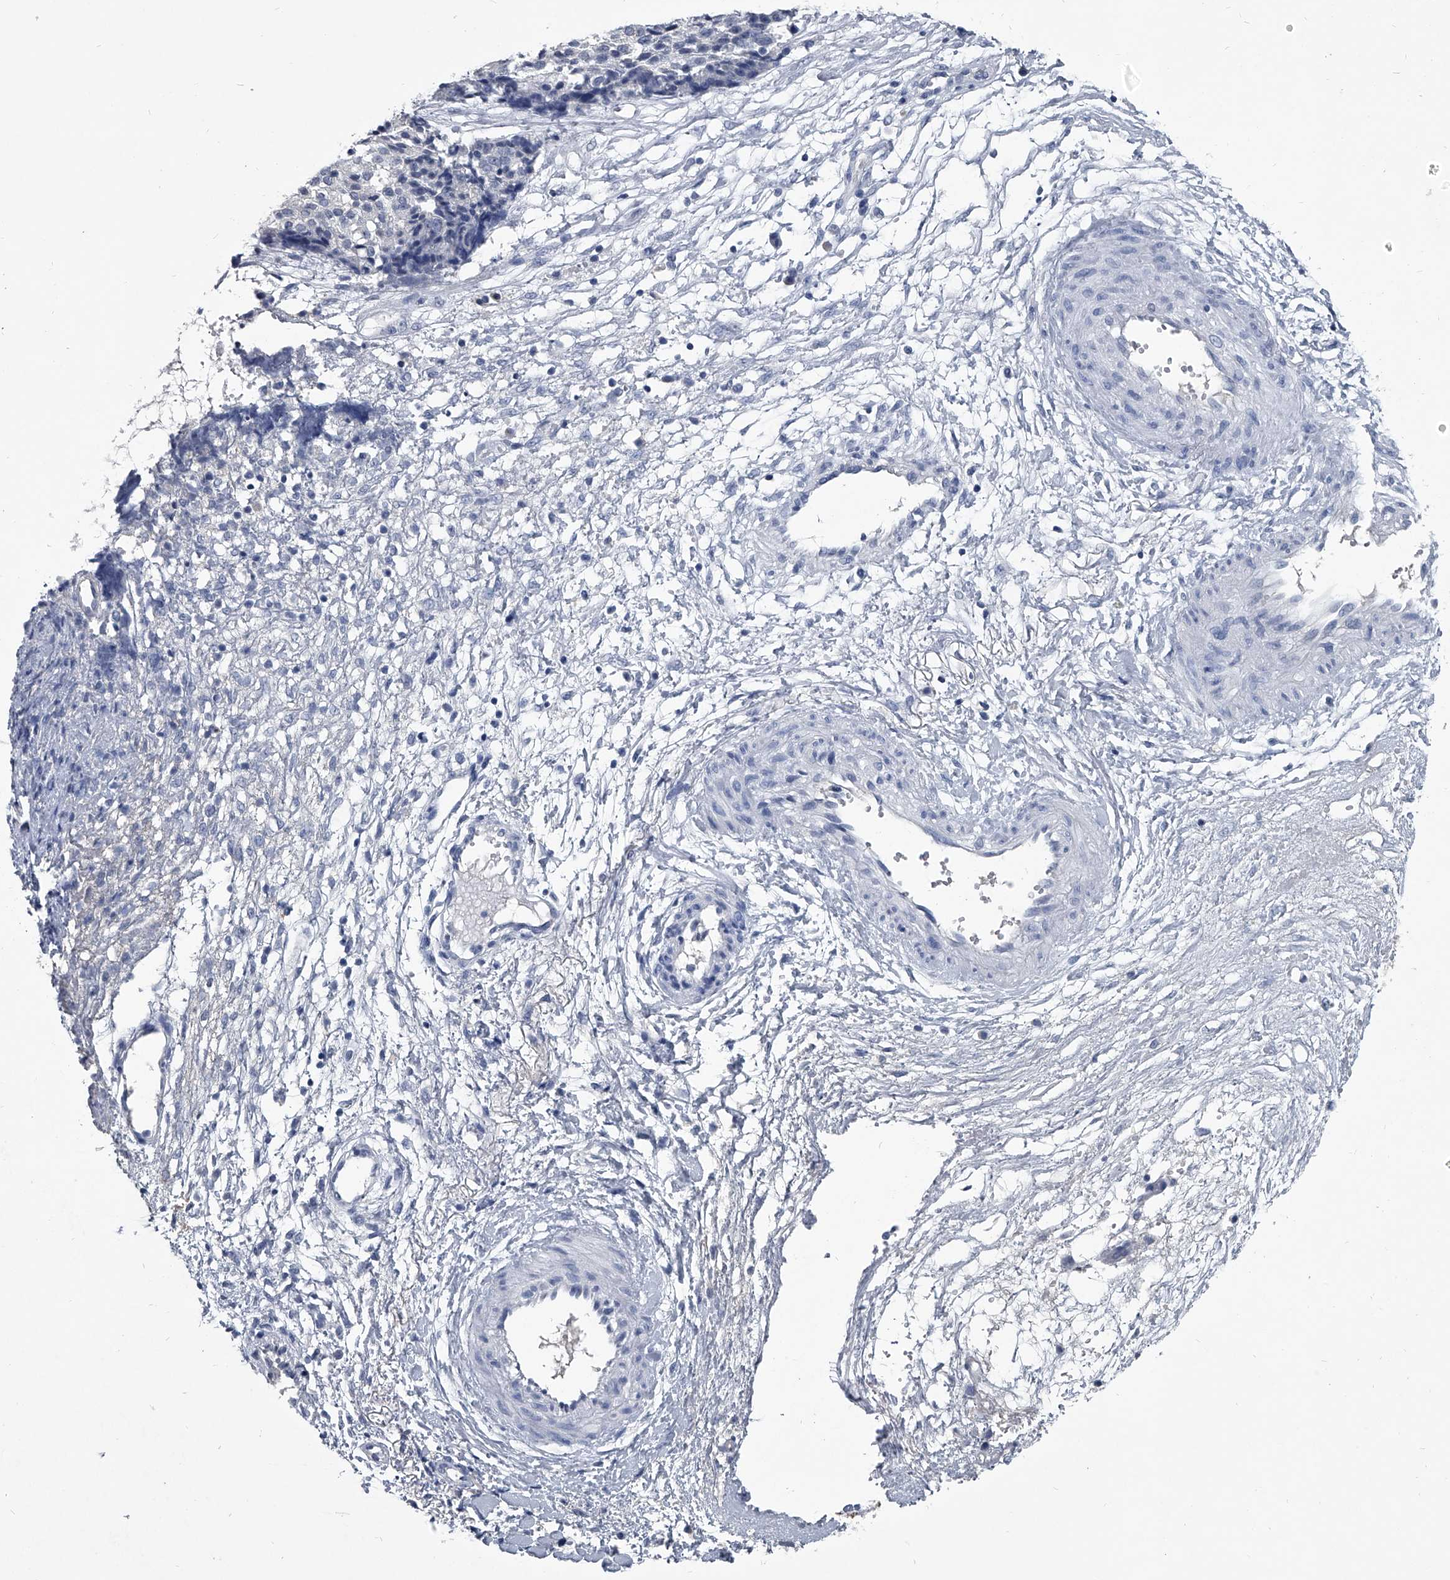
{"staining": {"intensity": "negative", "quantity": "none", "location": "none"}, "tissue": "ovarian cancer", "cell_type": "Tumor cells", "image_type": "cancer", "snomed": [{"axis": "morphology", "description": "Carcinoma, endometroid"}, {"axis": "topography", "description": "Ovary"}], "caption": "Immunohistochemical staining of ovarian cancer (endometroid carcinoma) demonstrates no significant staining in tumor cells. (DAB (3,3'-diaminobenzidine) immunohistochemistry with hematoxylin counter stain).", "gene": "BCAS1", "patient": {"sex": "female", "age": 42}}